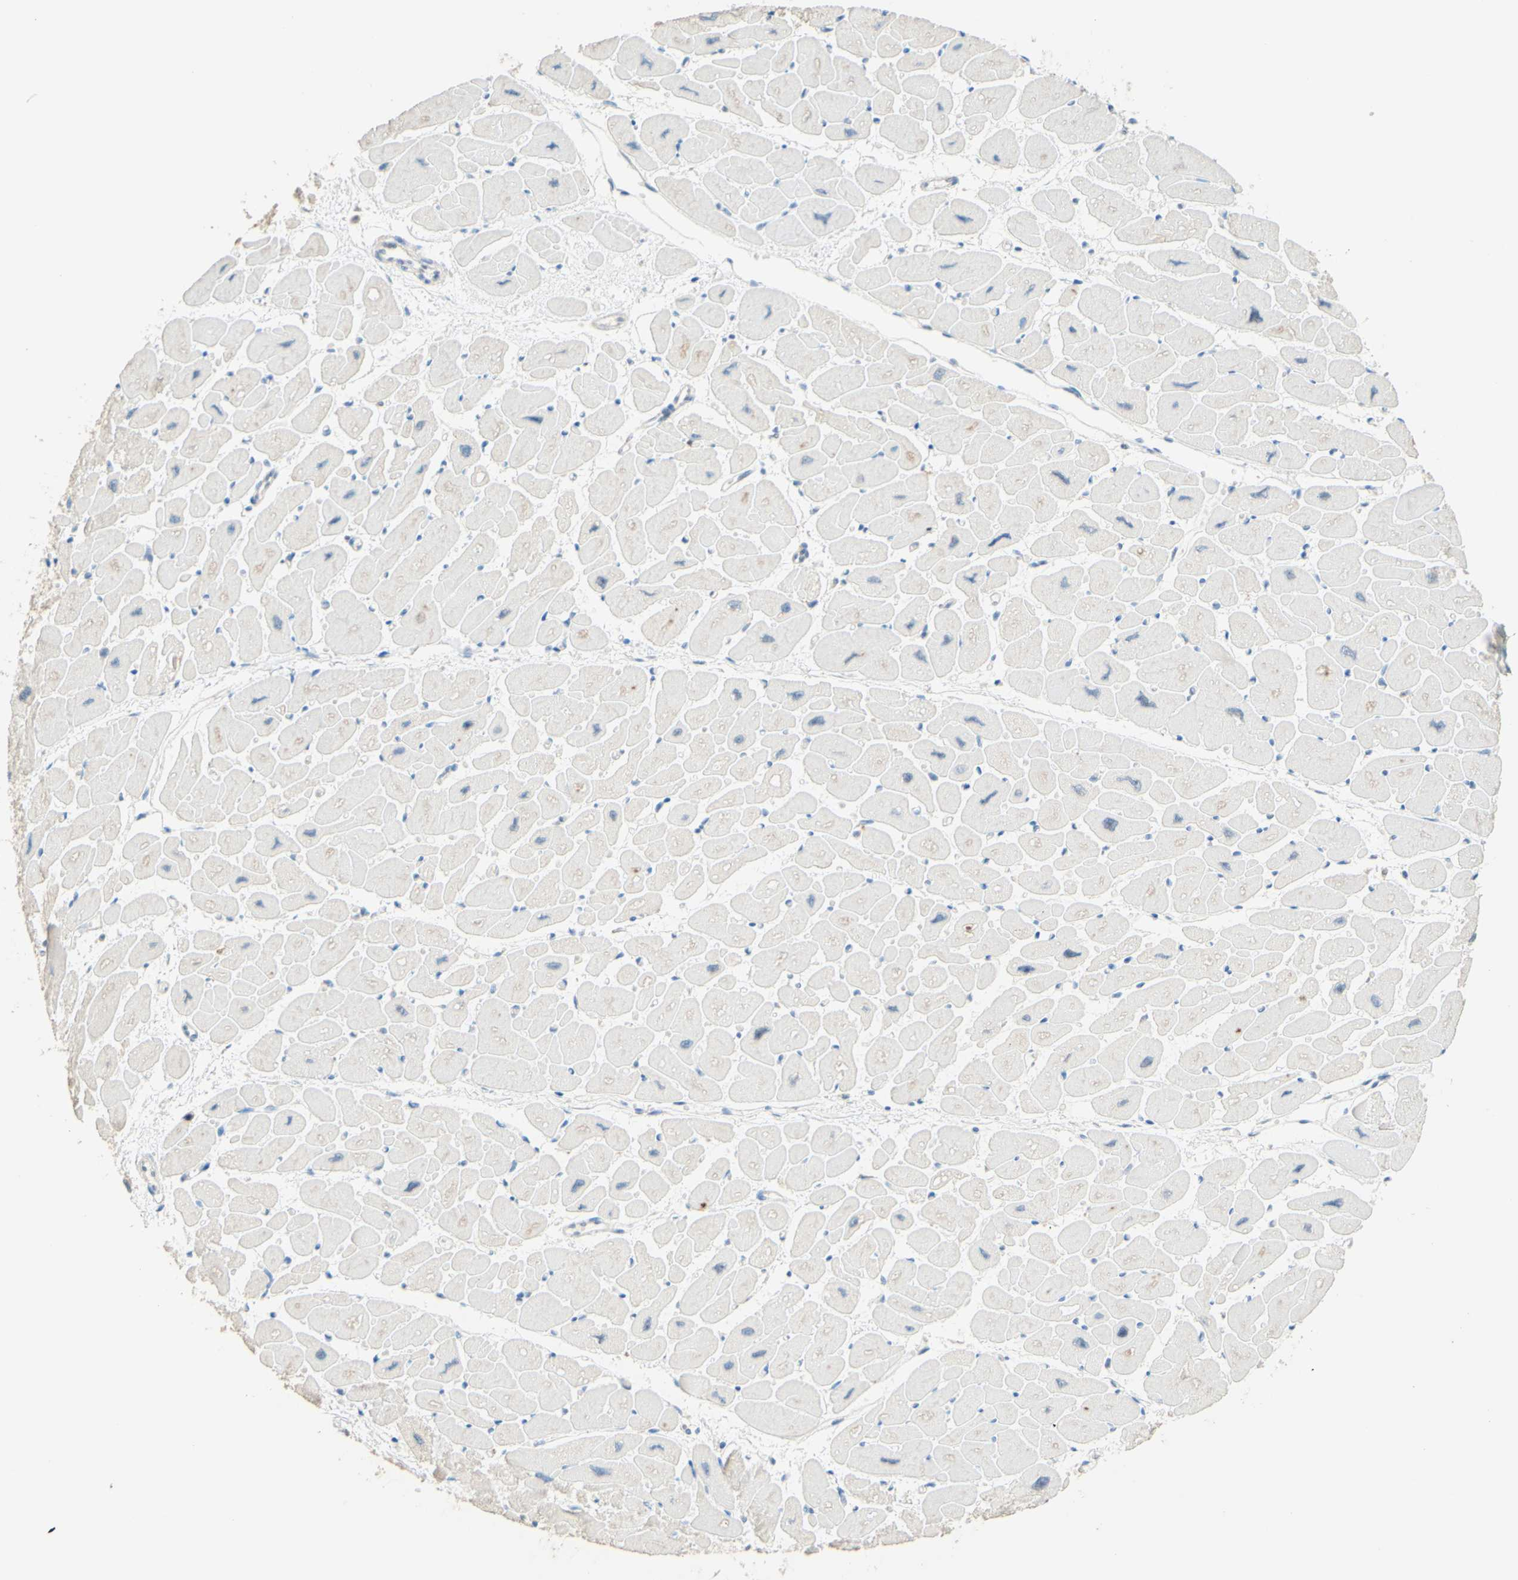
{"staining": {"intensity": "negative", "quantity": "none", "location": "none"}, "tissue": "heart muscle", "cell_type": "Cardiomyocytes", "image_type": "normal", "snomed": [{"axis": "morphology", "description": "Normal tissue, NOS"}, {"axis": "topography", "description": "Heart"}], "caption": "Image shows no significant protein positivity in cardiomyocytes of benign heart muscle.", "gene": "POLB", "patient": {"sex": "female", "age": 54}}